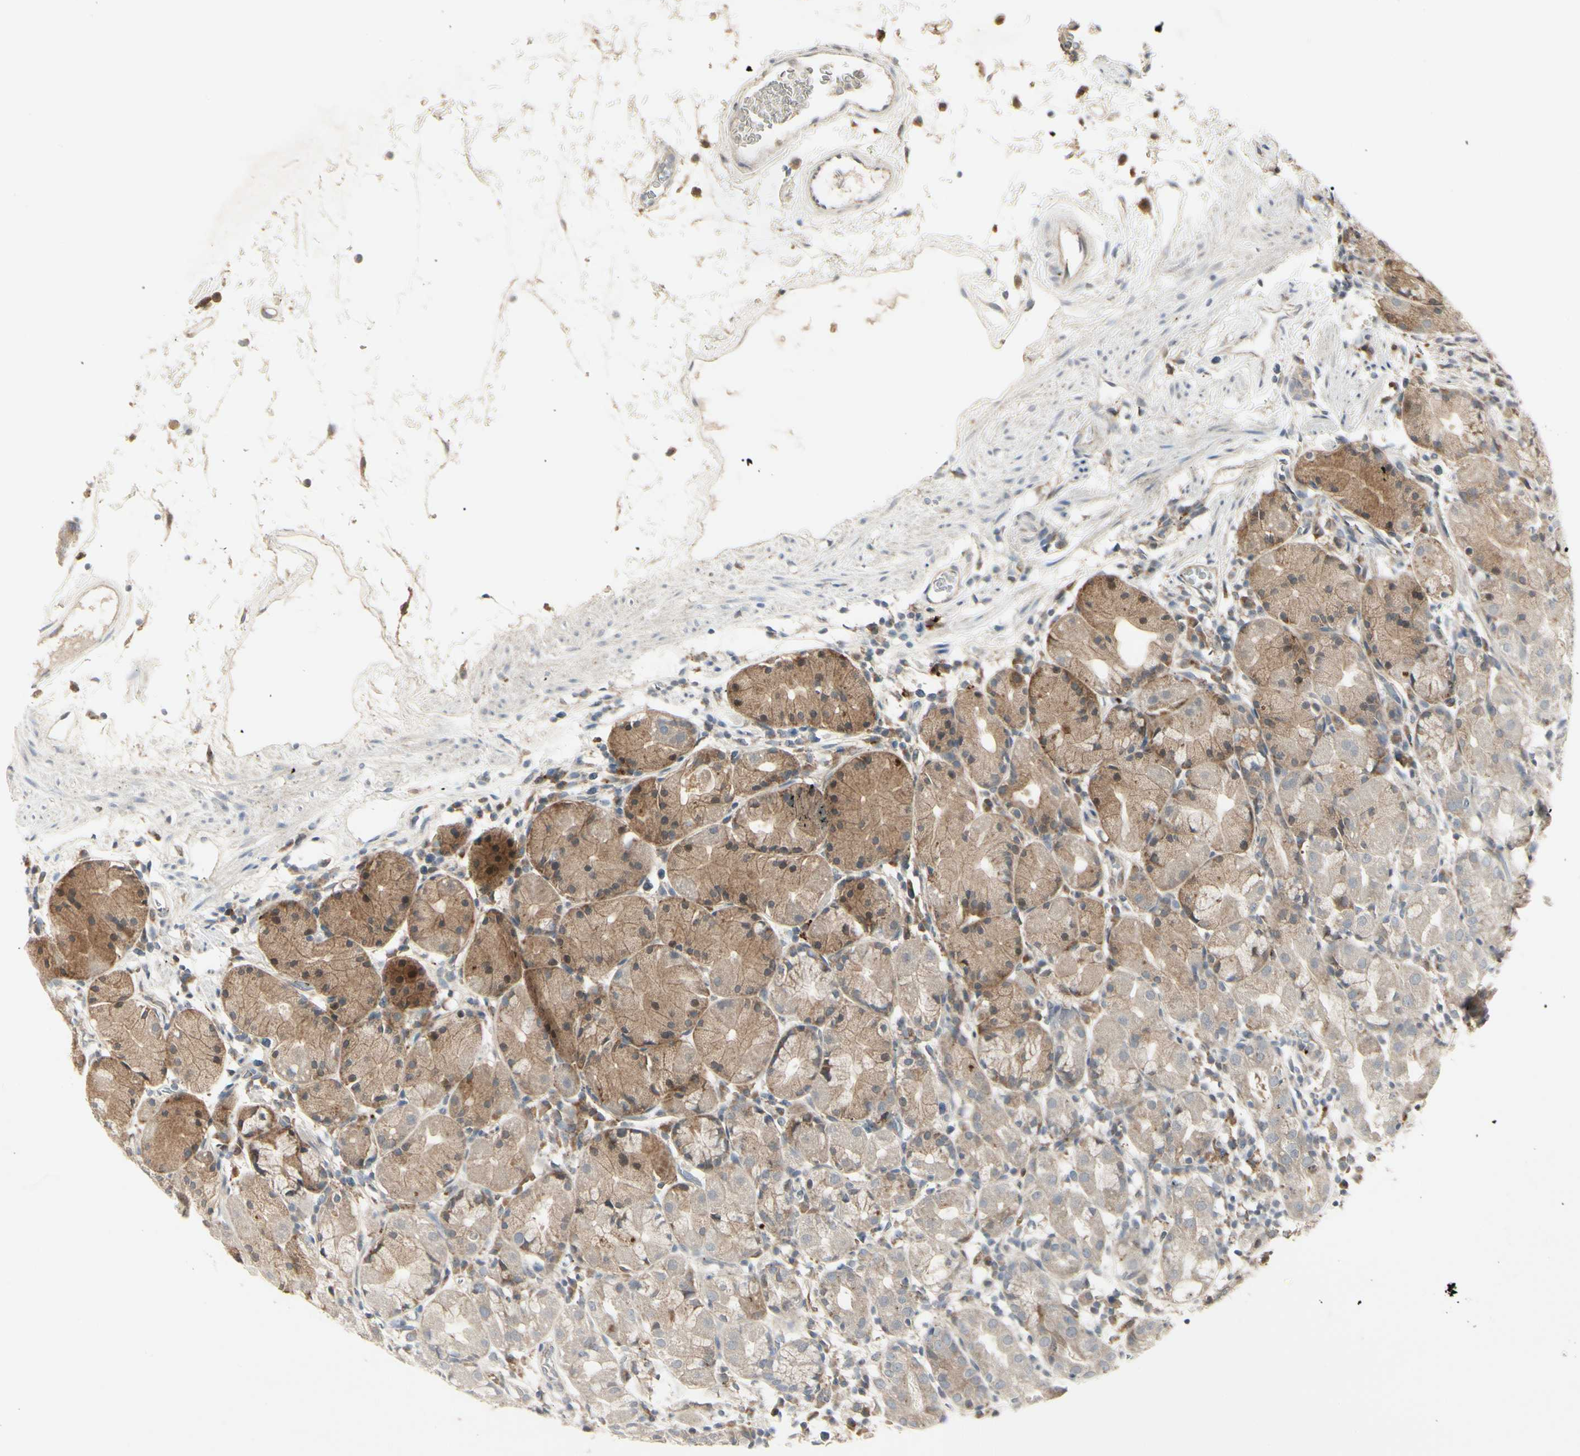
{"staining": {"intensity": "moderate", "quantity": "<25%", "location": "cytoplasmic/membranous,nuclear"}, "tissue": "stomach", "cell_type": "Glandular cells", "image_type": "normal", "snomed": [{"axis": "morphology", "description": "Normal tissue, NOS"}, {"axis": "topography", "description": "Stomach"}, {"axis": "topography", "description": "Stomach, lower"}], "caption": "Moderate cytoplasmic/membranous,nuclear staining is appreciated in about <25% of glandular cells in normal stomach.", "gene": "GRN", "patient": {"sex": "female", "age": 75}}